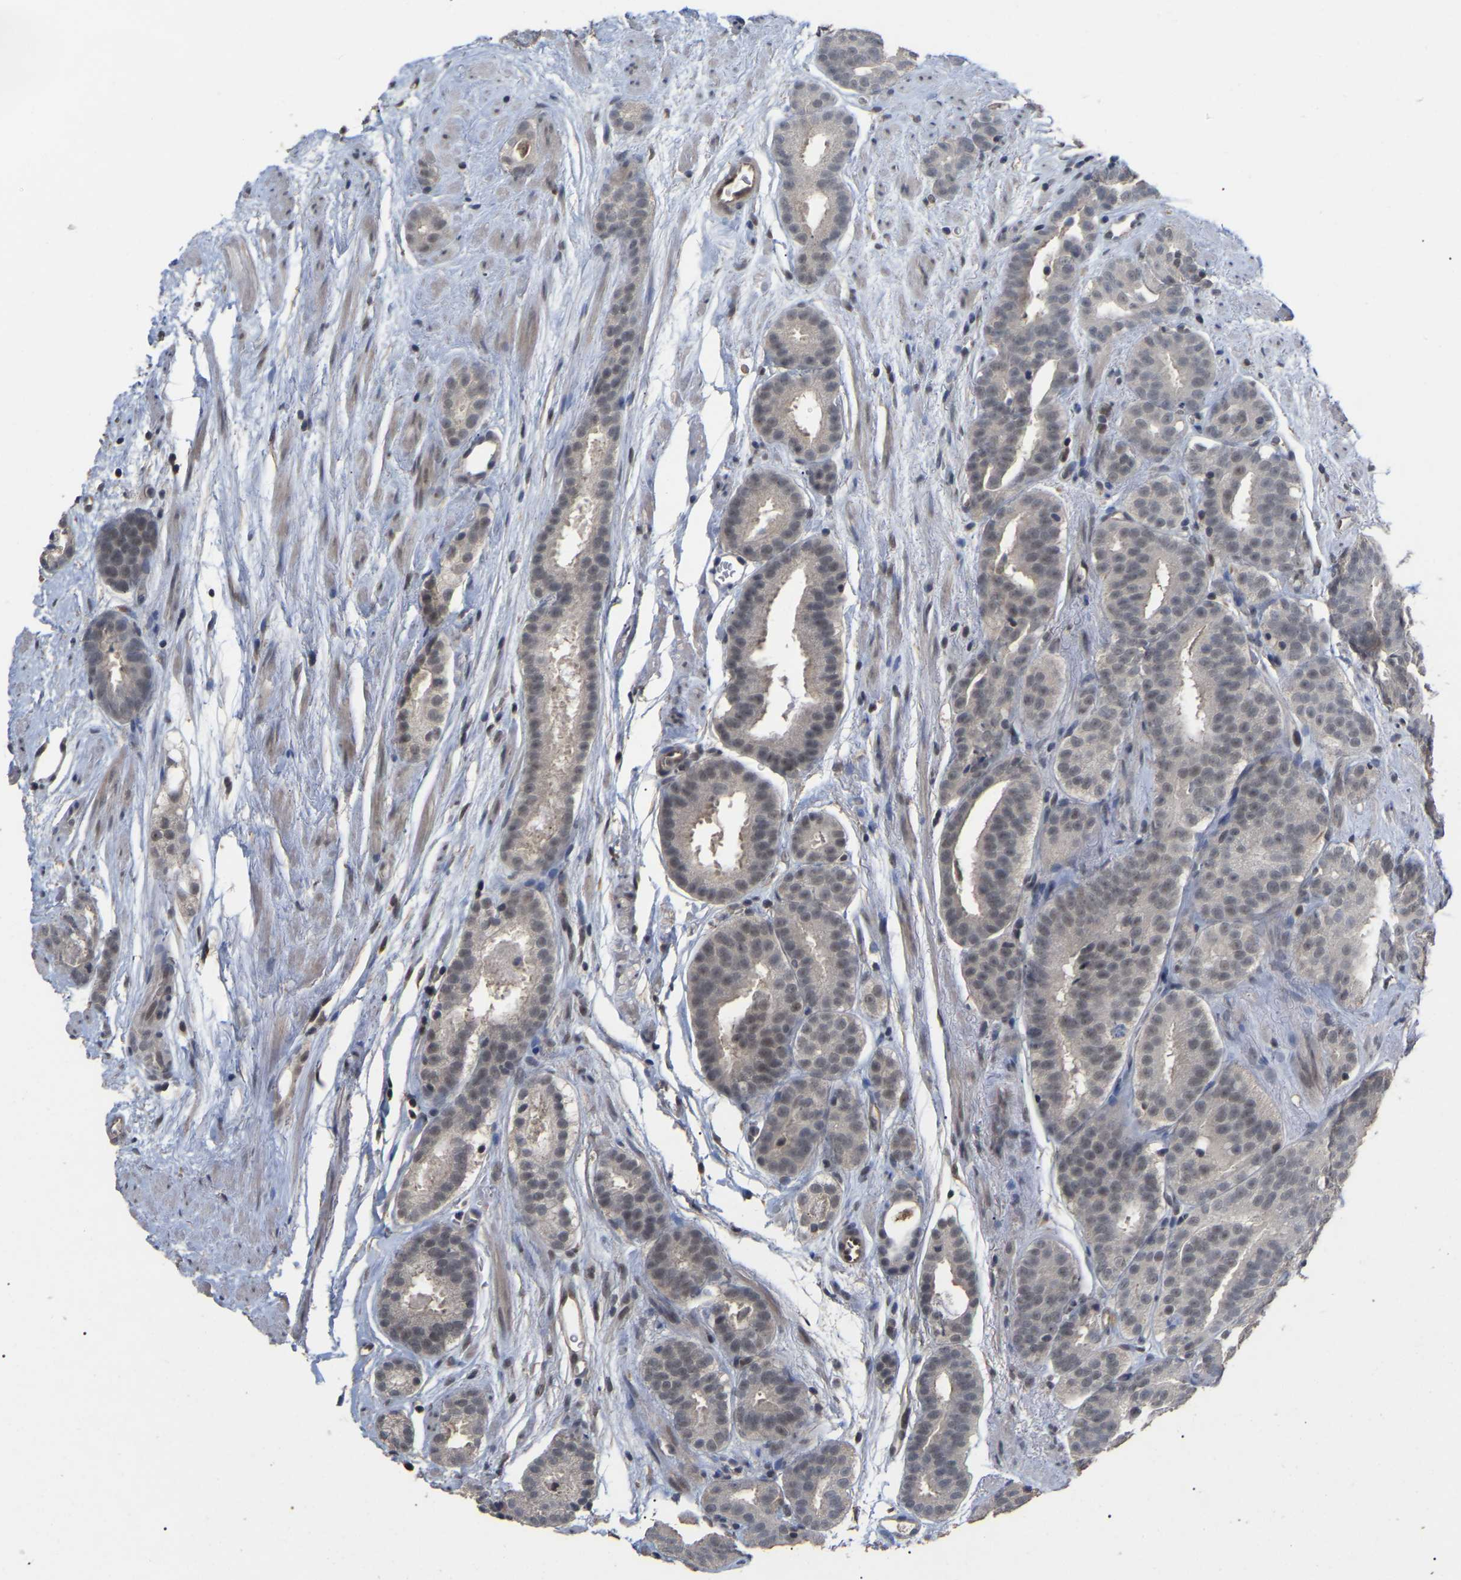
{"staining": {"intensity": "weak", "quantity": ">75%", "location": "nuclear"}, "tissue": "prostate cancer", "cell_type": "Tumor cells", "image_type": "cancer", "snomed": [{"axis": "morphology", "description": "Adenocarcinoma, Low grade"}, {"axis": "topography", "description": "Prostate"}], "caption": "Prostate cancer tissue displays weak nuclear staining in approximately >75% of tumor cells, visualized by immunohistochemistry. The staining was performed using DAB to visualize the protein expression in brown, while the nuclei were stained in blue with hematoxylin (Magnification: 20x).", "gene": "JAZF1", "patient": {"sex": "male", "age": 69}}